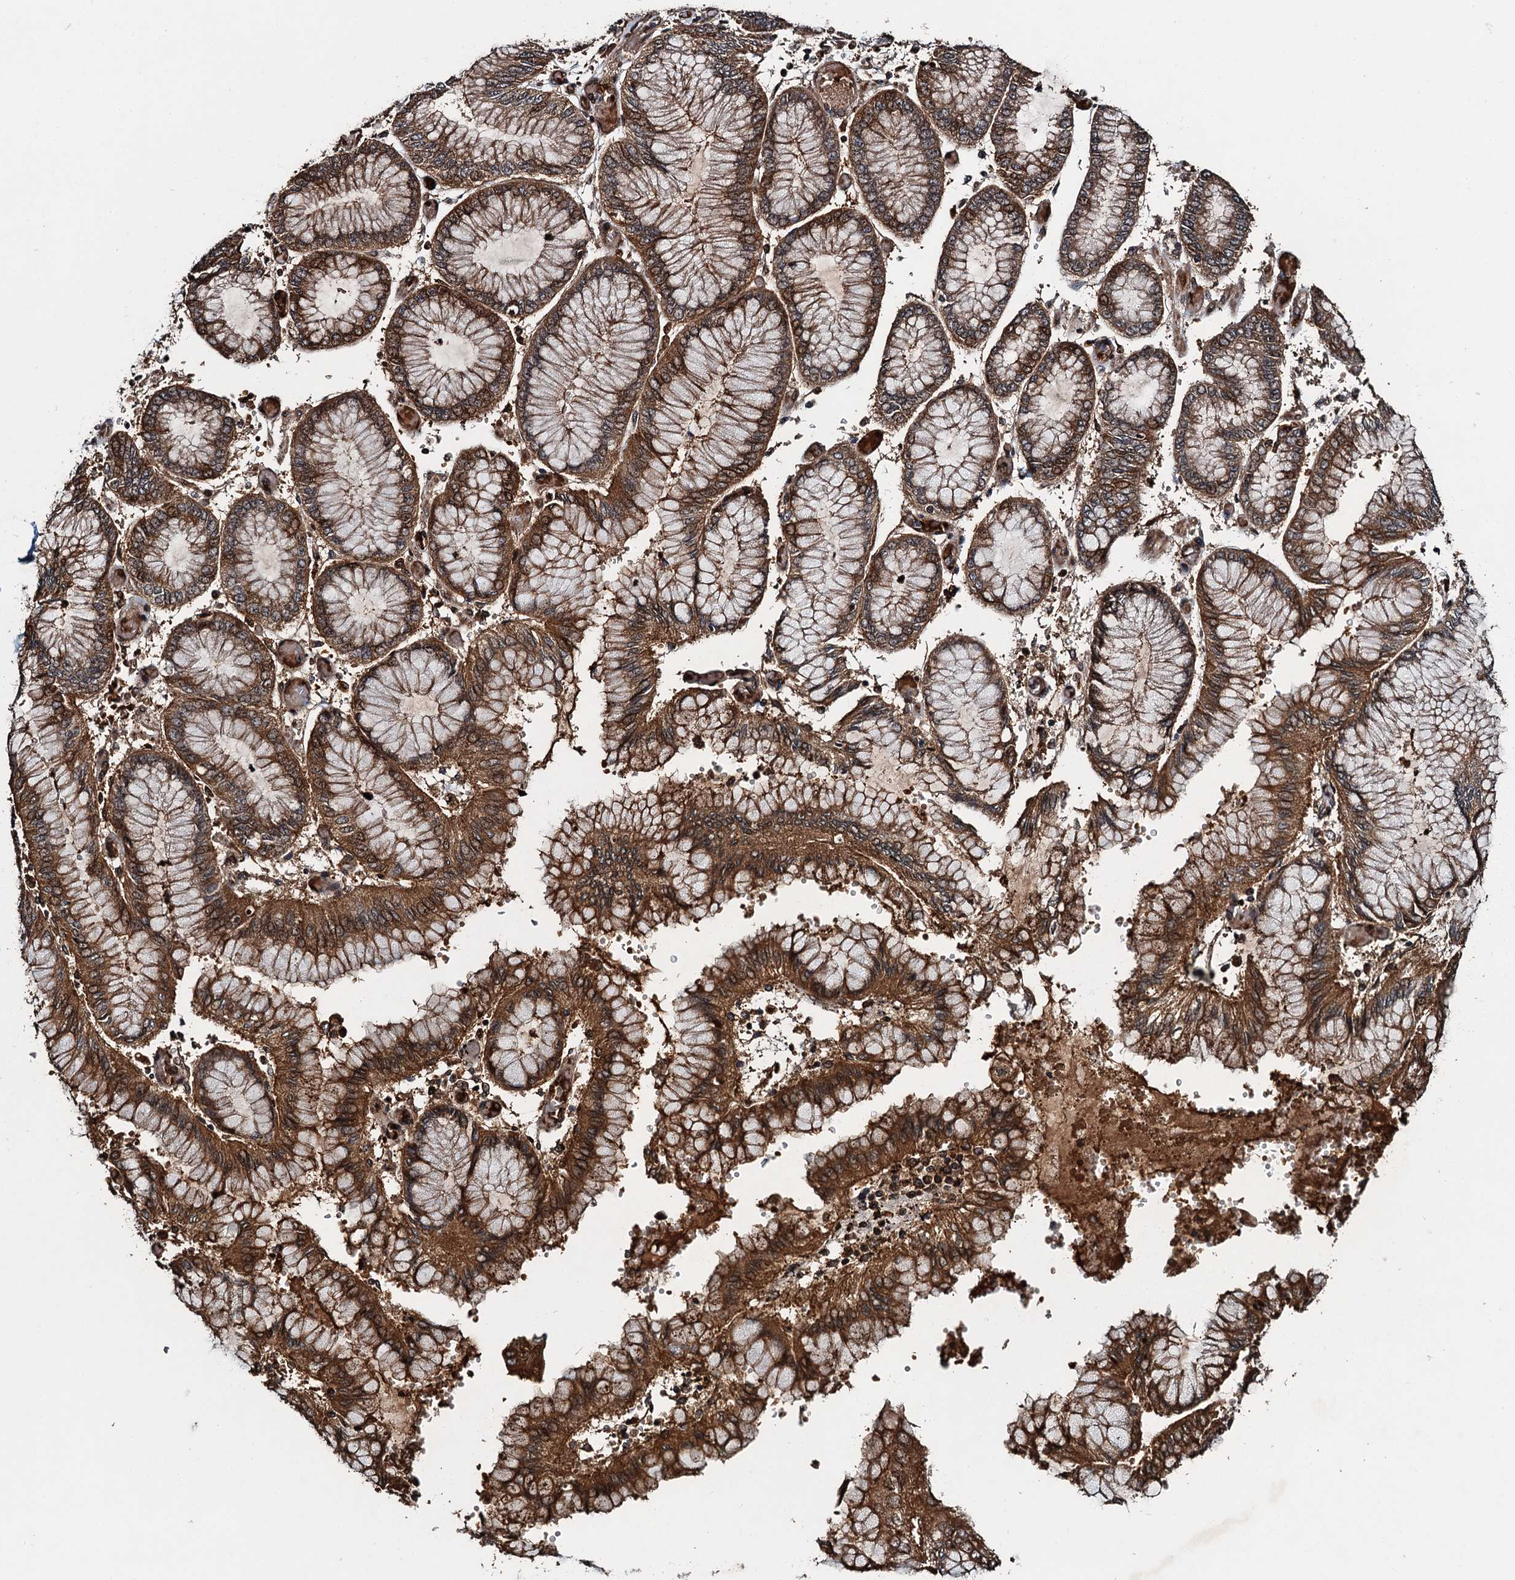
{"staining": {"intensity": "moderate", "quantity": ">75%", "location": "cytoplasmic/membranous"}, "tissue": "stomach cancer", "cell_type": "Tumor cells", "image_type": "cancer", "snomed": [{"axis": "morphology", "description": "Adenocarcinoma, NOS"}, {"axis": "topography", "description": "Stomach"}], "caption": "IHC staining of stomach cancer (adenocarcinoma), which demonstrates medium levels of moderate cytoplasmic/membranous positivity in about >75% of tumor cells indicating moderate cytoplasmic/membranous protein staining. The staining was performed using DAB (3,3'-diaminobenzidine) (brown) for protein detection and nuclei were counterstained in hematoxylin (blue).", "gene": "SNX32", "patient": {"sex": "male", "age": 76}}